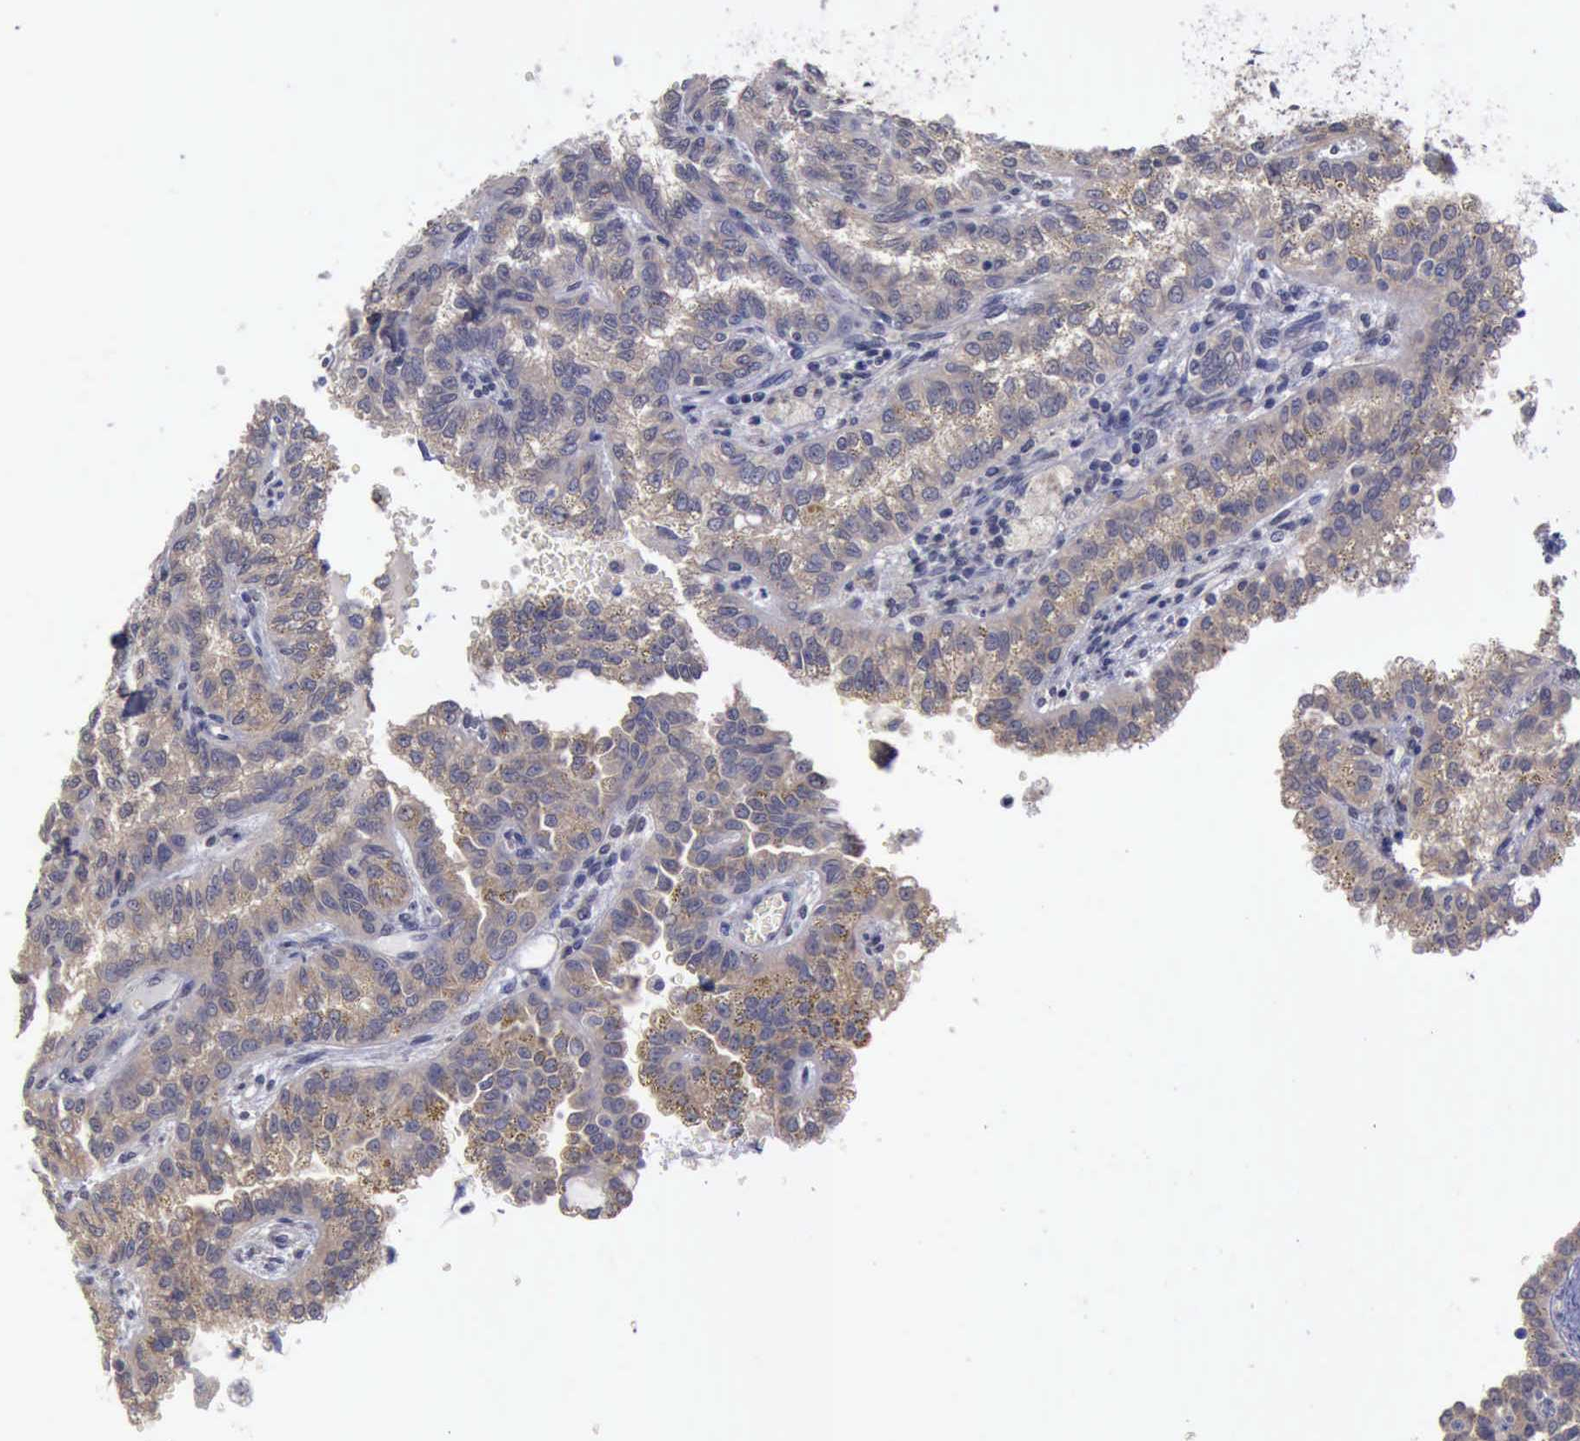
{"staining": {"intensity": "weak", "quantity": "25%-75%", "location": "cytoplasmic/membranous"}, "tissue": "renal cancer", "cell_type": "Tumor cells", "image_type": "cancer", "snomed": [{"axis": "morphology", "description": "Inflammation, NOS"}, {"axis": "morphology", "description": "Adenocarcinoma, NOS"}, {"axis": "topography", "description": "Kidney"}], "caption": "The micrograph shows a brown stain indicating the presence of a protein in the cytoplasmic/membranous of tumor cells in renal cancer. (Stains: DAB (3,3'-diaminobenzidine) in brown, nuclei in blue, Microscopy: brightfield microscopy at high magnification).", "gene": "PHKA1", "patient": {"sex": "male", "age": 68}}